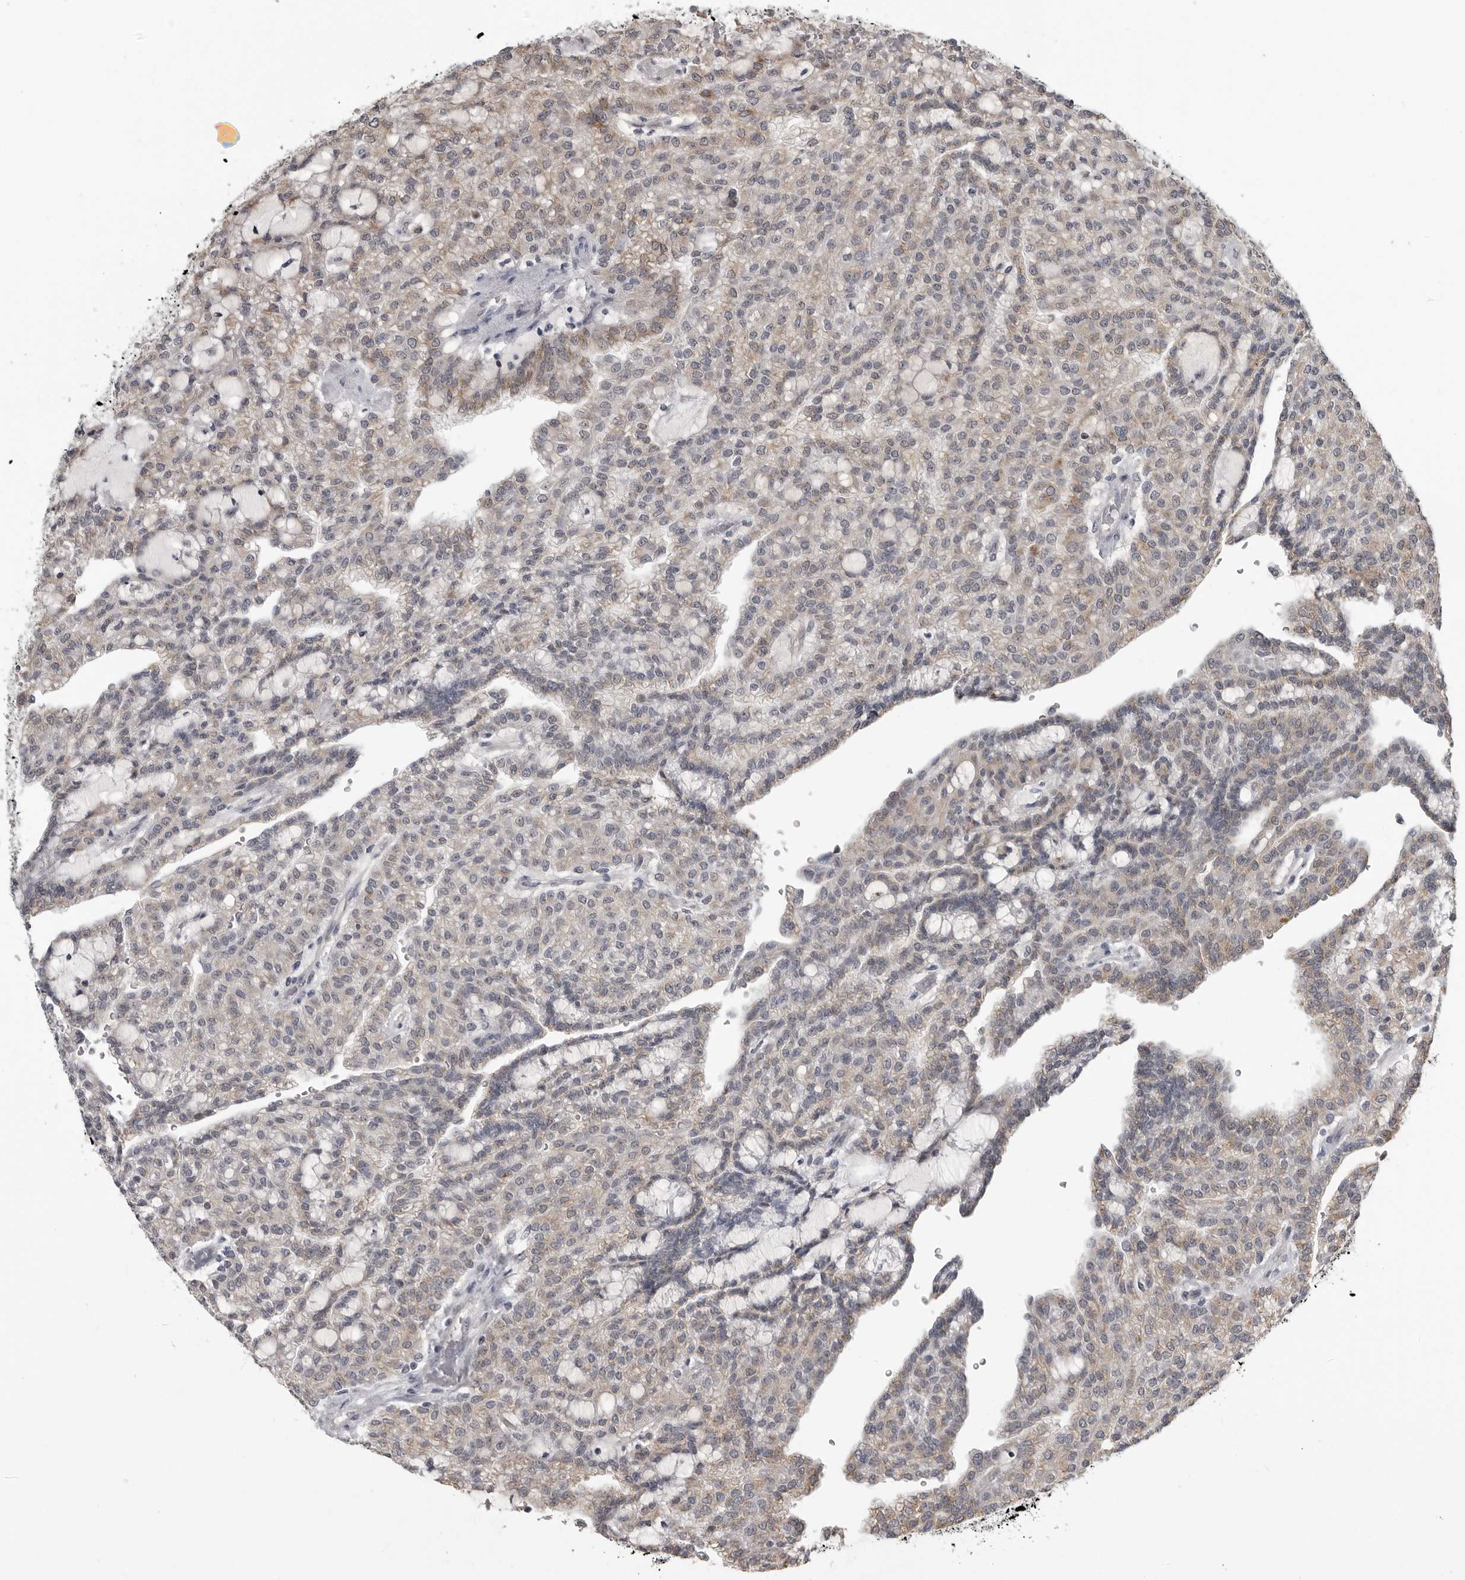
{"staining": {"intensity": "weak", "quantity": "<25%", "location": "cytoplasmic/membranous"}, "tissue": "renal cancer", "cell_type": "Tumor cells", "image_type": "cancer", "snomed": [{"axis": "morphology", "description": "Adenocarcinoma, NOS"}, {"axis": "topography", "description": "Kidney"}], "caption": "Immunohistochemistry histopathology image of neoplastic tissue: human renal adenocarcinoma stained with DAB (3,3'-diaminobenzidine) reveals no significant protein expression in tumor cells. (Immunohistochemistry, brightfield microscopy, high magnification).", "gene": "PRRX2", "patient": {"sex": "male", "age": 63}}